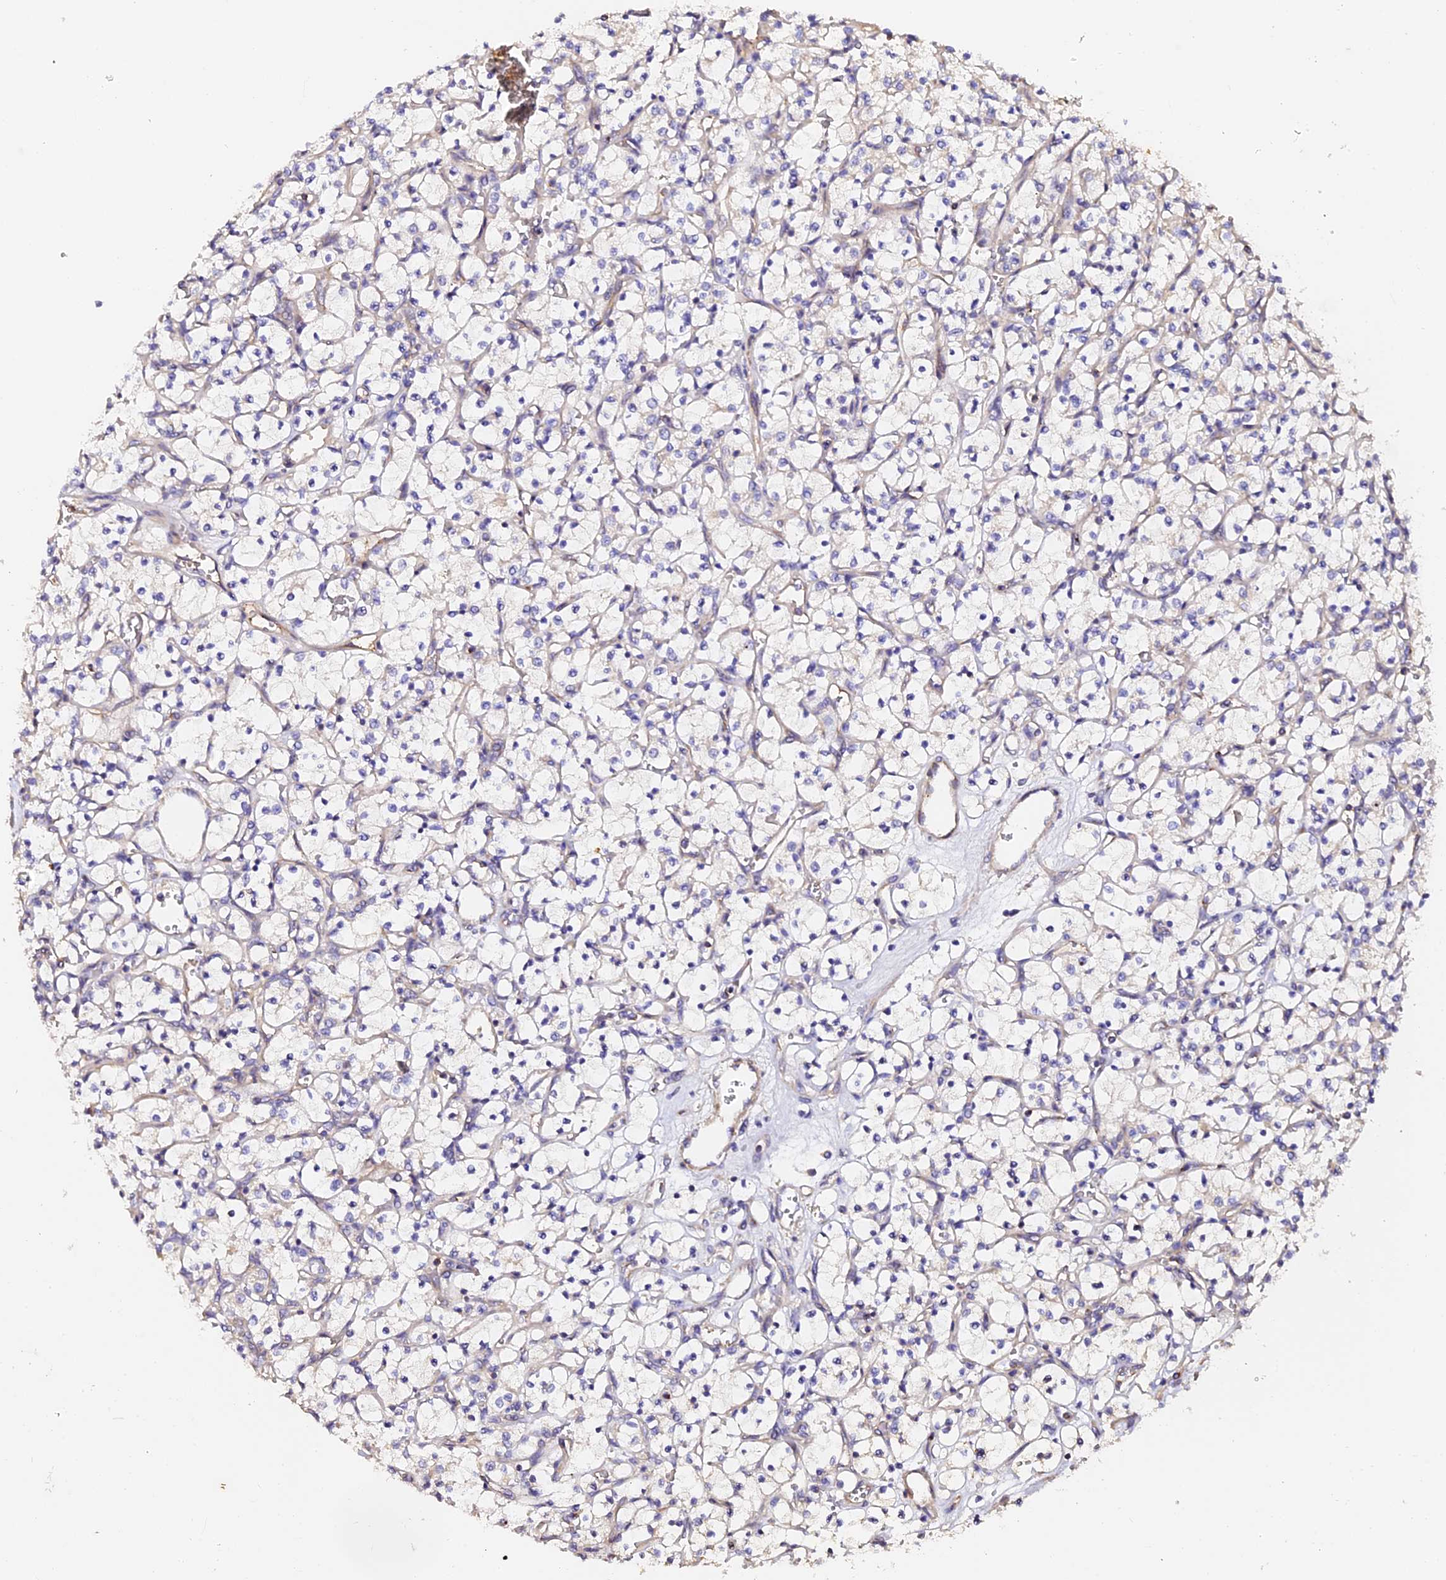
{"staining": {"intensity": "negative", "quantity": "none", "location": "none"}, "tissue": "renal cancer", "cell_type": "Tumor cells", "image_type": "cancer", "snomed": [{"axis": "morphology", "description": "Adenocarcinoma, NOS"}, {"axis": "topography", "description": "Kidney"}], "caption": "Immunohistochemical staining of human adenocarcinoma (renal) demonstrates no significant expression in tumor cells.", "gene": "TDO2", "patient": {"sex": "female", "age": 69}}